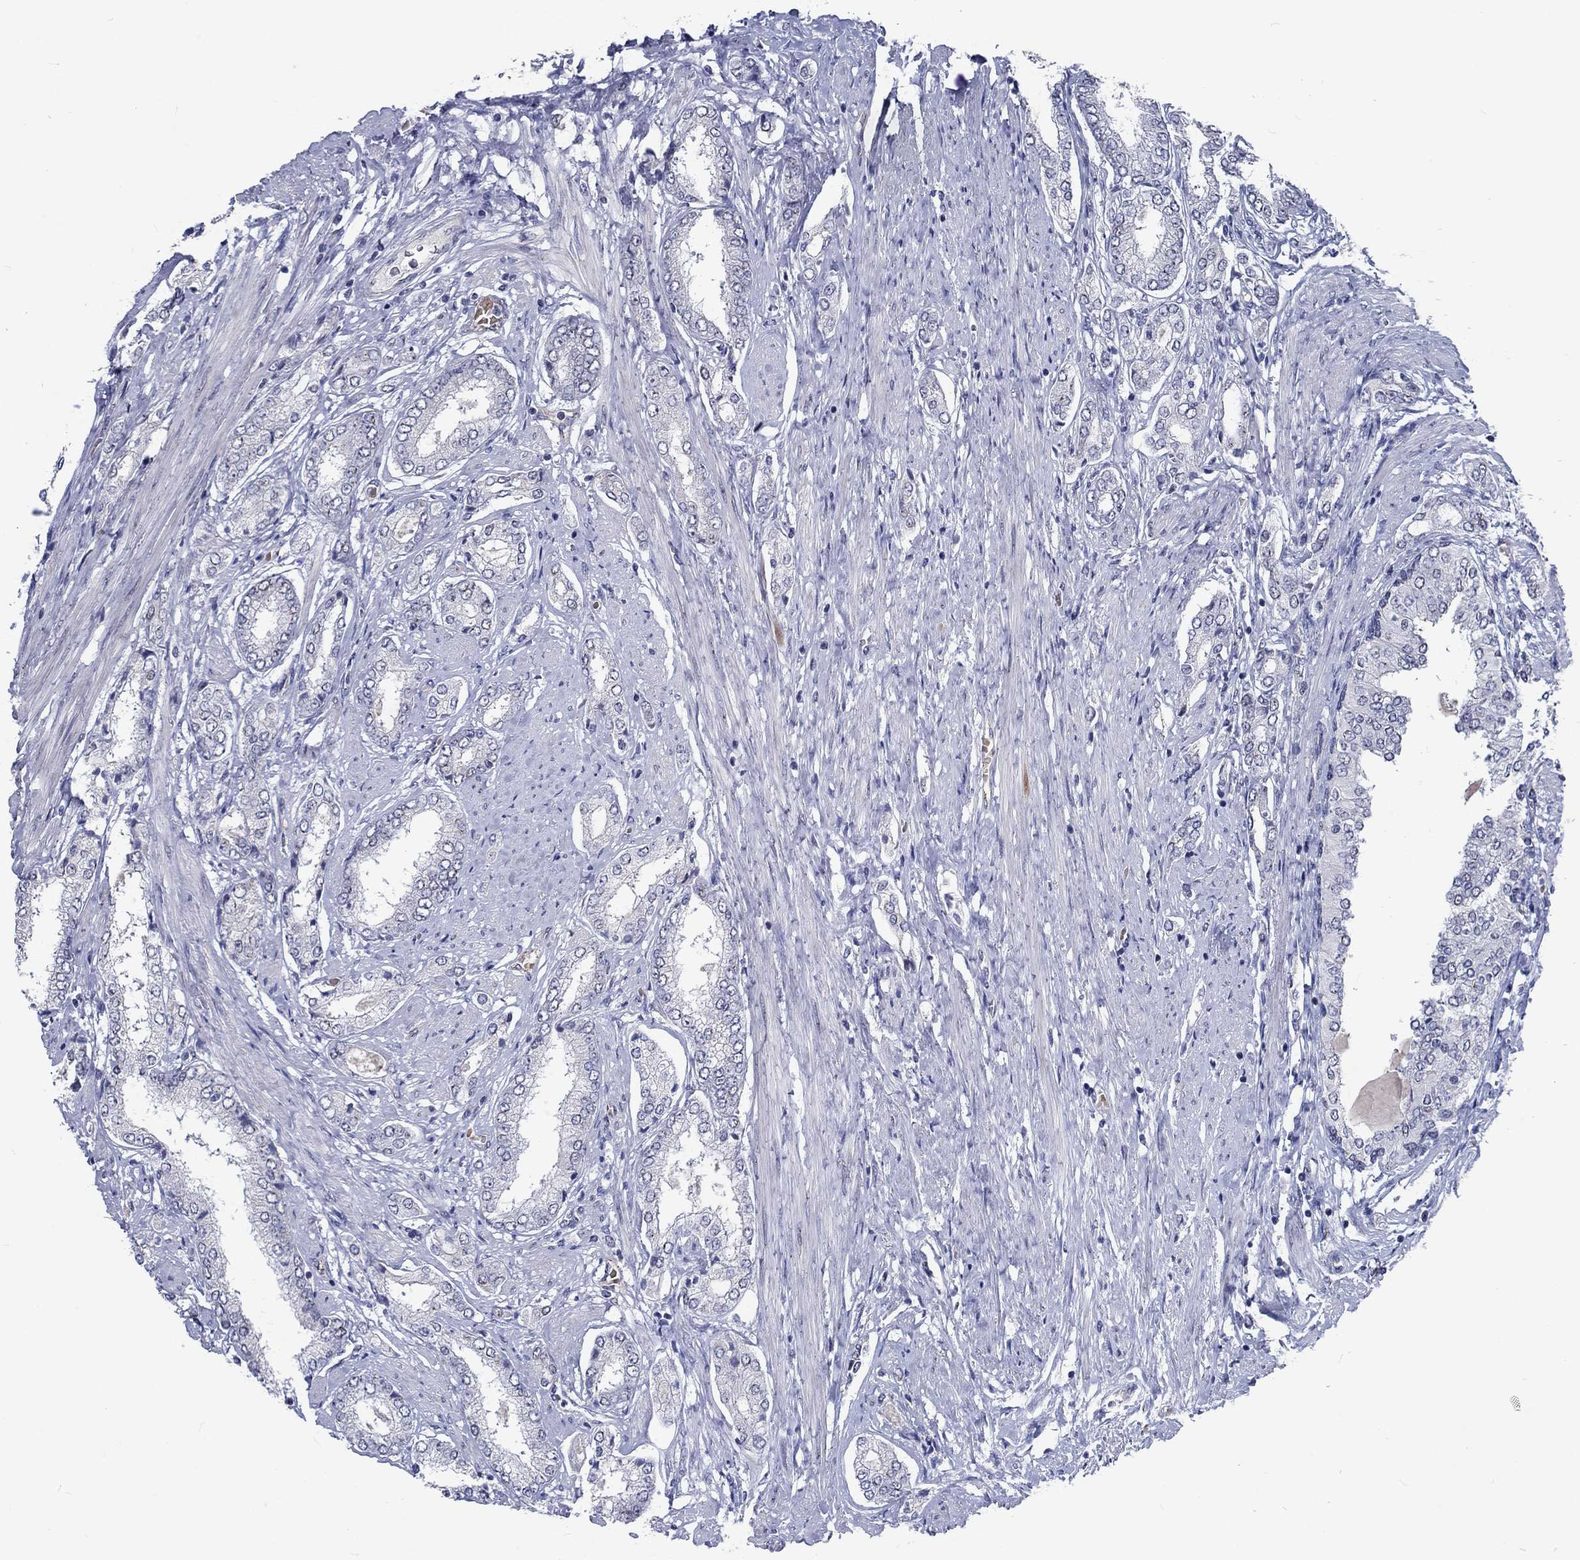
{"staining": {"intensity": "negative", "quantity": "none", "location": "none"}, "tissue": "prostate cancer", "cell_type": "Tumor cells", "image_type": "cancer", "snomed": [{"axis": "morphology", "description": "Adenocarcinoma, NOS"}, {"axis": "topography", "description": "Prostate"}], "caption": "Histopathology image shows no protein expression in tumor cells of prostate cancer (adenocarcinoma) tissue.", "gene": "ZBED1", "patient": {"sex": "male", "age": 63}}